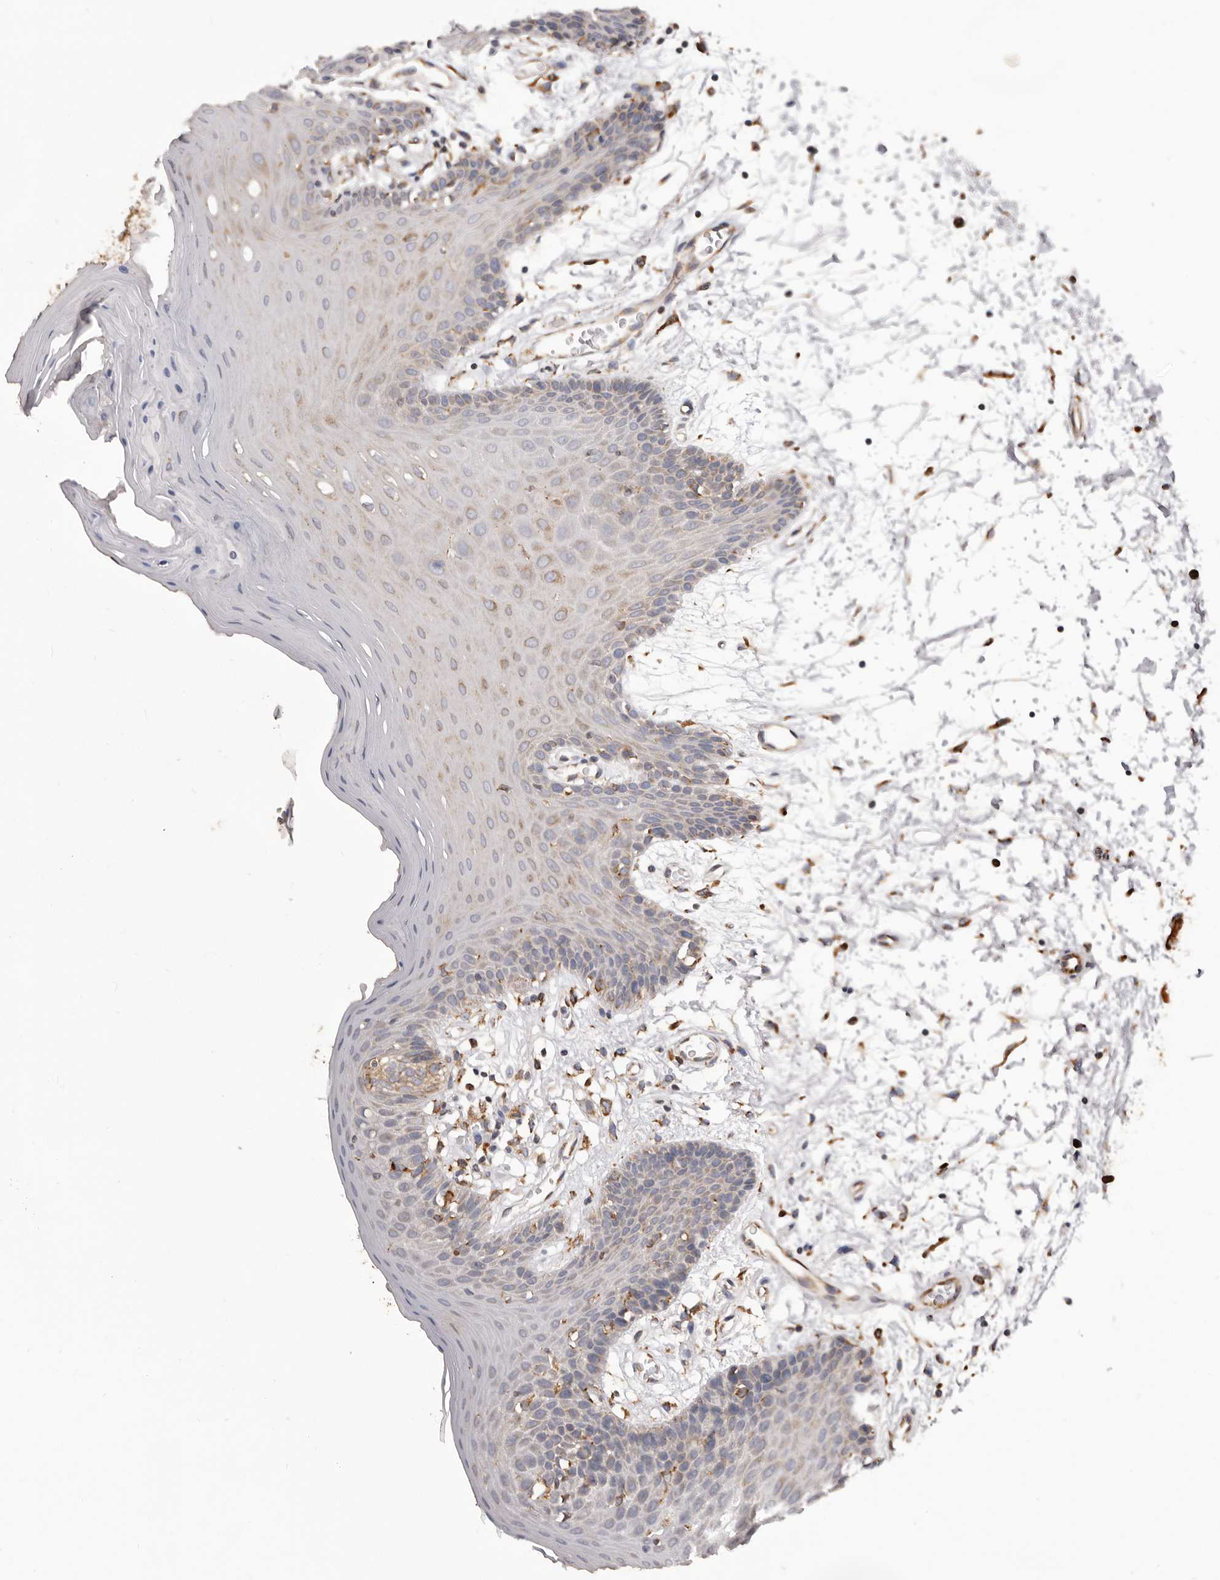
{"staining": {"intensity": "moderate", "quantity": "25%-75%", "location": "cytoplasmic/membranous"}, "tissue": "oral mucosa", "cell_type": "Squamous epithelial cells", "image_type": "normal", "snomed": [{"axis": "morphology", "description": "Normal tissue, NOS"}, {"axis": "morphology", "description": "Squamous cell carcinoma, NOS"}, {"axis": "topography", "description": "Skeletal muscle"}, {"axis": "topography", "description": "Oral tissue"}, {"axis": "topography", "description": "Salivary gland"}, {"axis": "topography", "description": "Head-Neck"}], "caption": "High-power microscopy captured an immunohistochemistry (IHC) micrograph of benign oral mucosa, revealing moderate cytoplasmic/membranous positivity in about 25%-75% of squamous epithelial cells.", "gene": "QRSL1", "patient": {"sex": "male", "age": 54}}